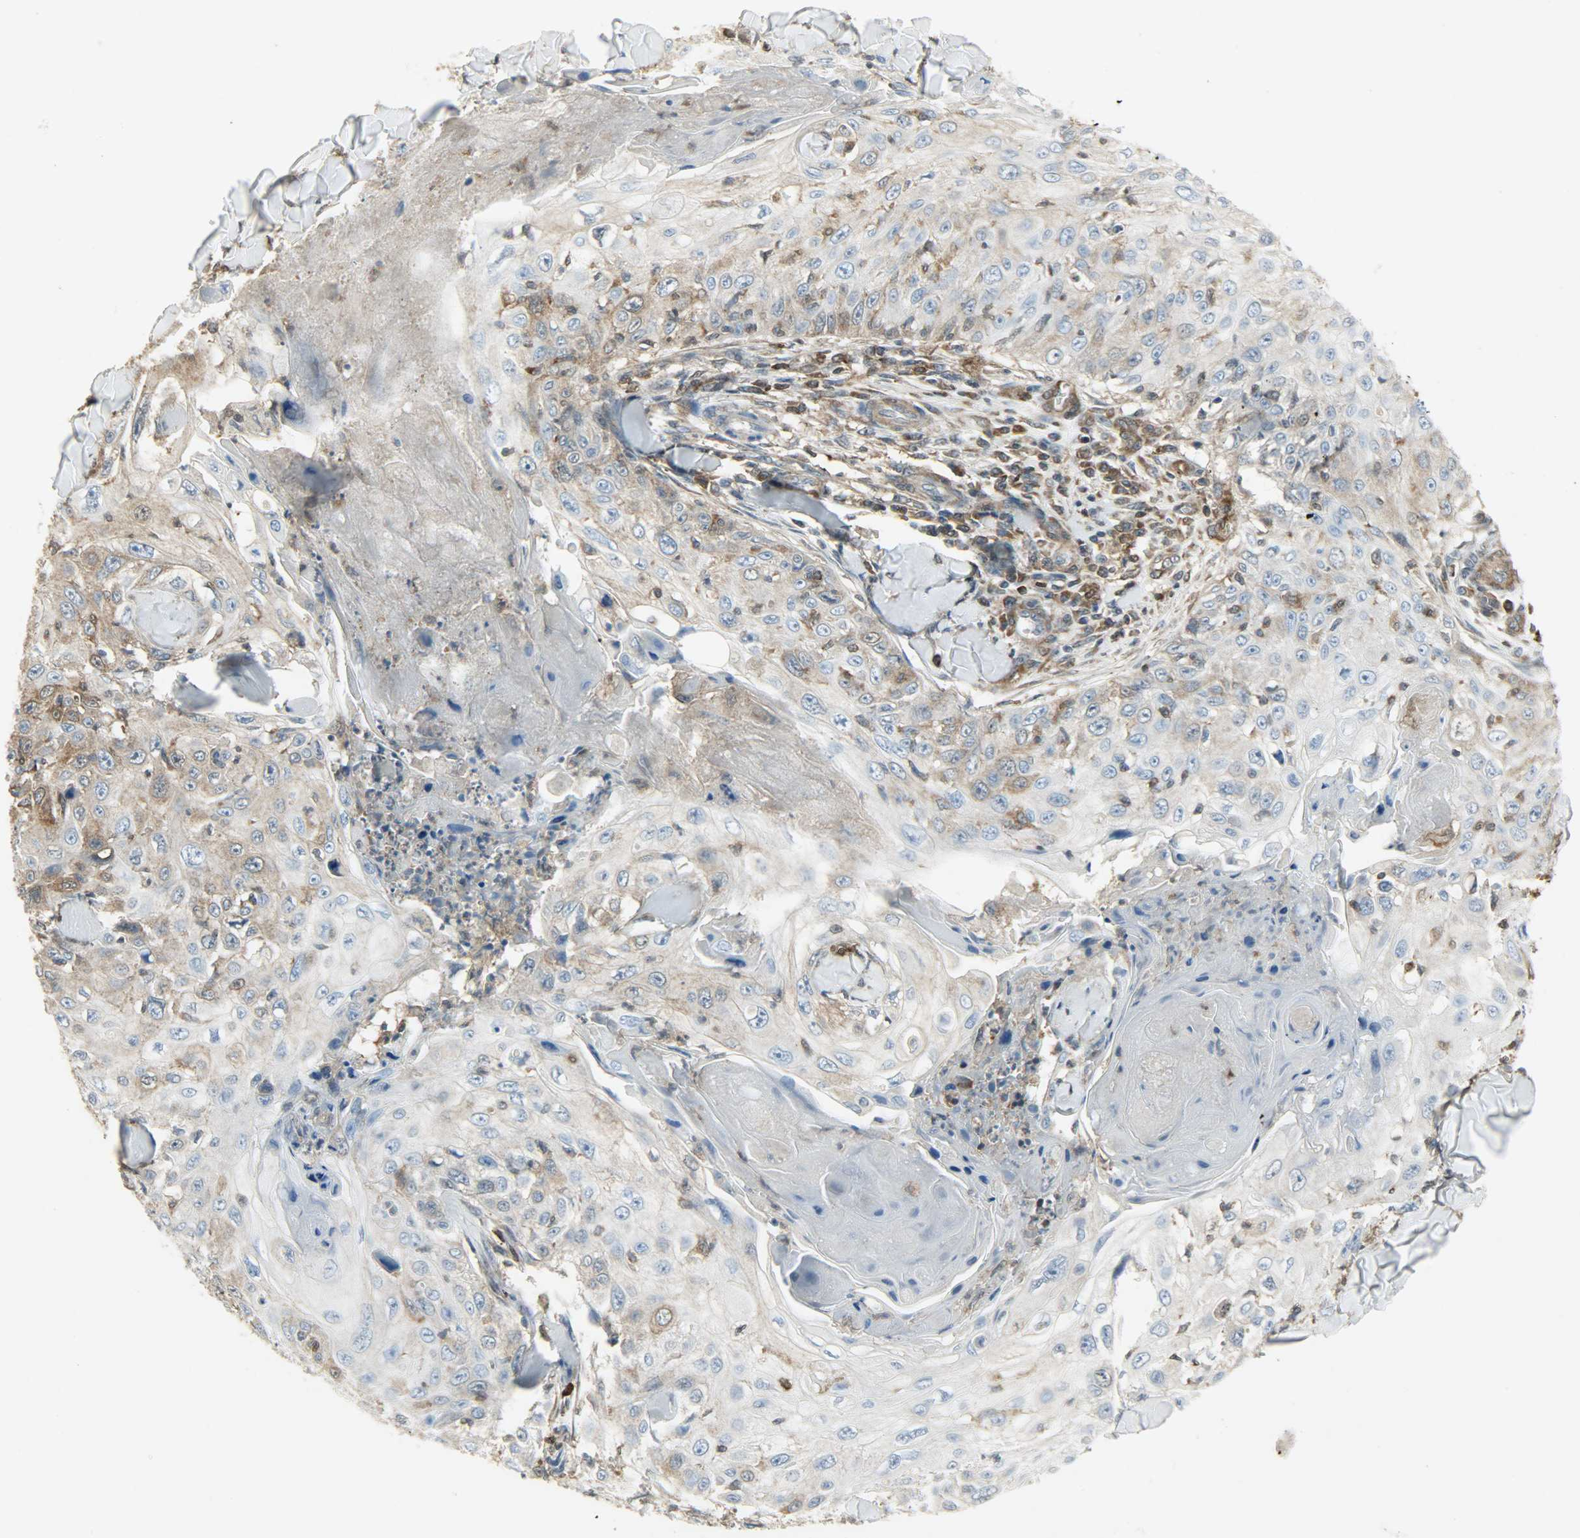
{"staining": {"intensity": "weak", "quantity": "25%-75%", "location": "cytoplasmic/membranous"}, "tissue": "skin cancer", "cell_type": "Tumor cells", "image_type": "cancer", "snomed": [{"axis": "morphology", "description": "Squamous cell carcinoma, NOS"}, {"axis": "topography", "description": "Skin"}], "caption": "Skin cancer tissue shows weak cytoplasmic/membranous staining in approximately 25%-75% of tumor cells", "gene": "LDHB", "patient": {"sex": "male", "age": 86}}